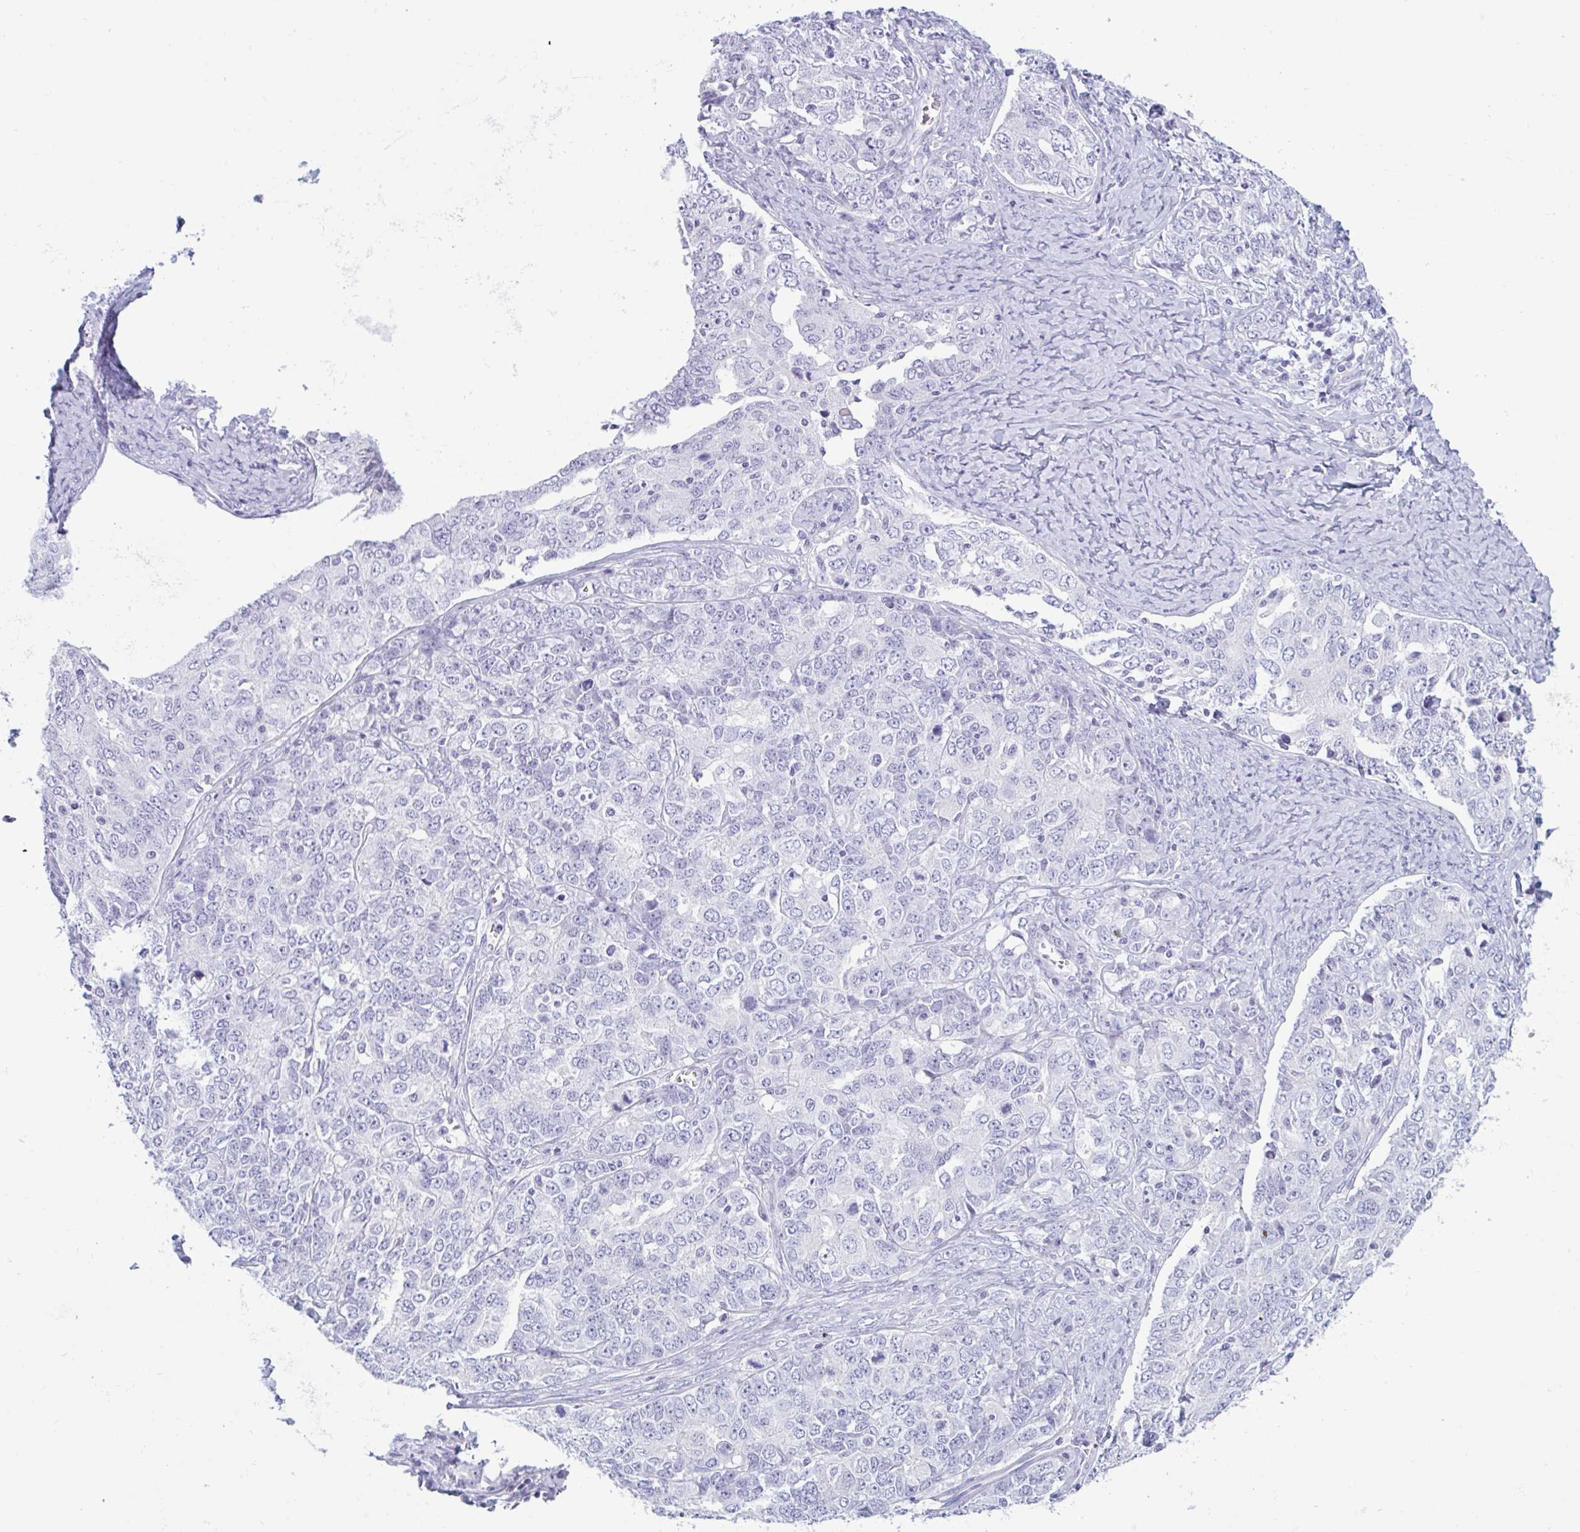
{"staining": {"intensity": "negative", "quantity": "none", "location": "none"}, "tissue": "ovarian cancer", "cell_type": "Tumor cells", "image_type": "cancer", "snomed": [{"axis": "morphology", "description": "Carcinoma, endometroid"}, {"axis": "topography", "description": "Ovary"}], "caption": "A photomicrograph of endometroid carcinoma (ovarian) stained for a protein shows no brown staining in tumor cells. (Stains: DAB (3,3'-diaminobenzidine) IHC with hematoxylin counter stain, Microscopy: brightfield microscopy at high magnification).", "gene": "CTSE", "patient": {"sex": "female", "age": 62}}